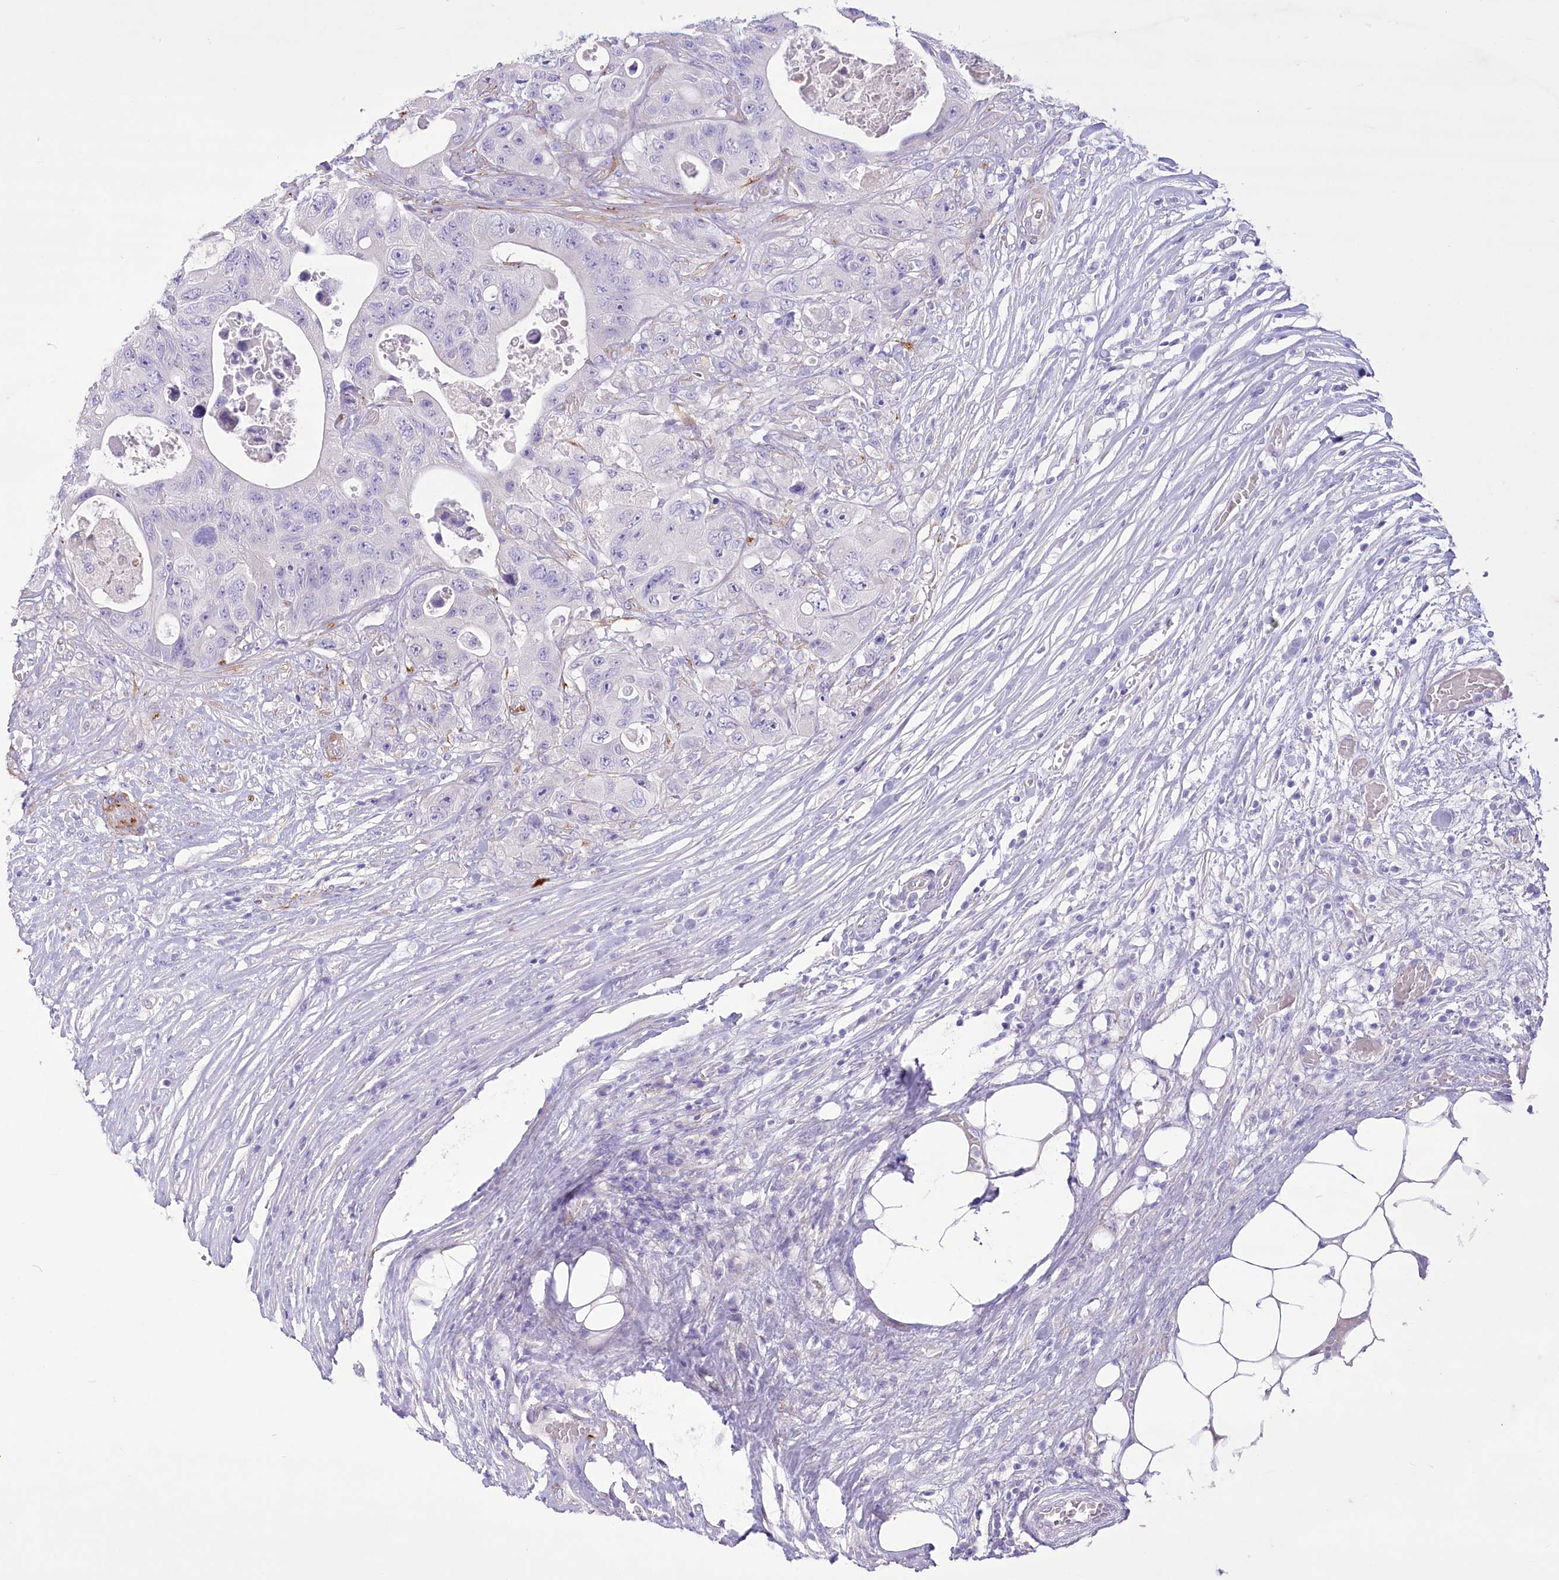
{"staining": {"intensity": "negative", "quantity": "none", "location": "none"}, "tissue": "colorectal cancer", "cell_type": "Tumor cells", "image_type": "cancer", "snomed": [{"axis": "morphology", "description": "Adenocarcinoma, NOS"}, {"axis": "topography", "description": "Colon"}], "caption": "Tumor cells show no significant protein expression in colorectal cancer.", "gene": "ANGPTL3", "patient": {"sex": "female", "age": 46}}